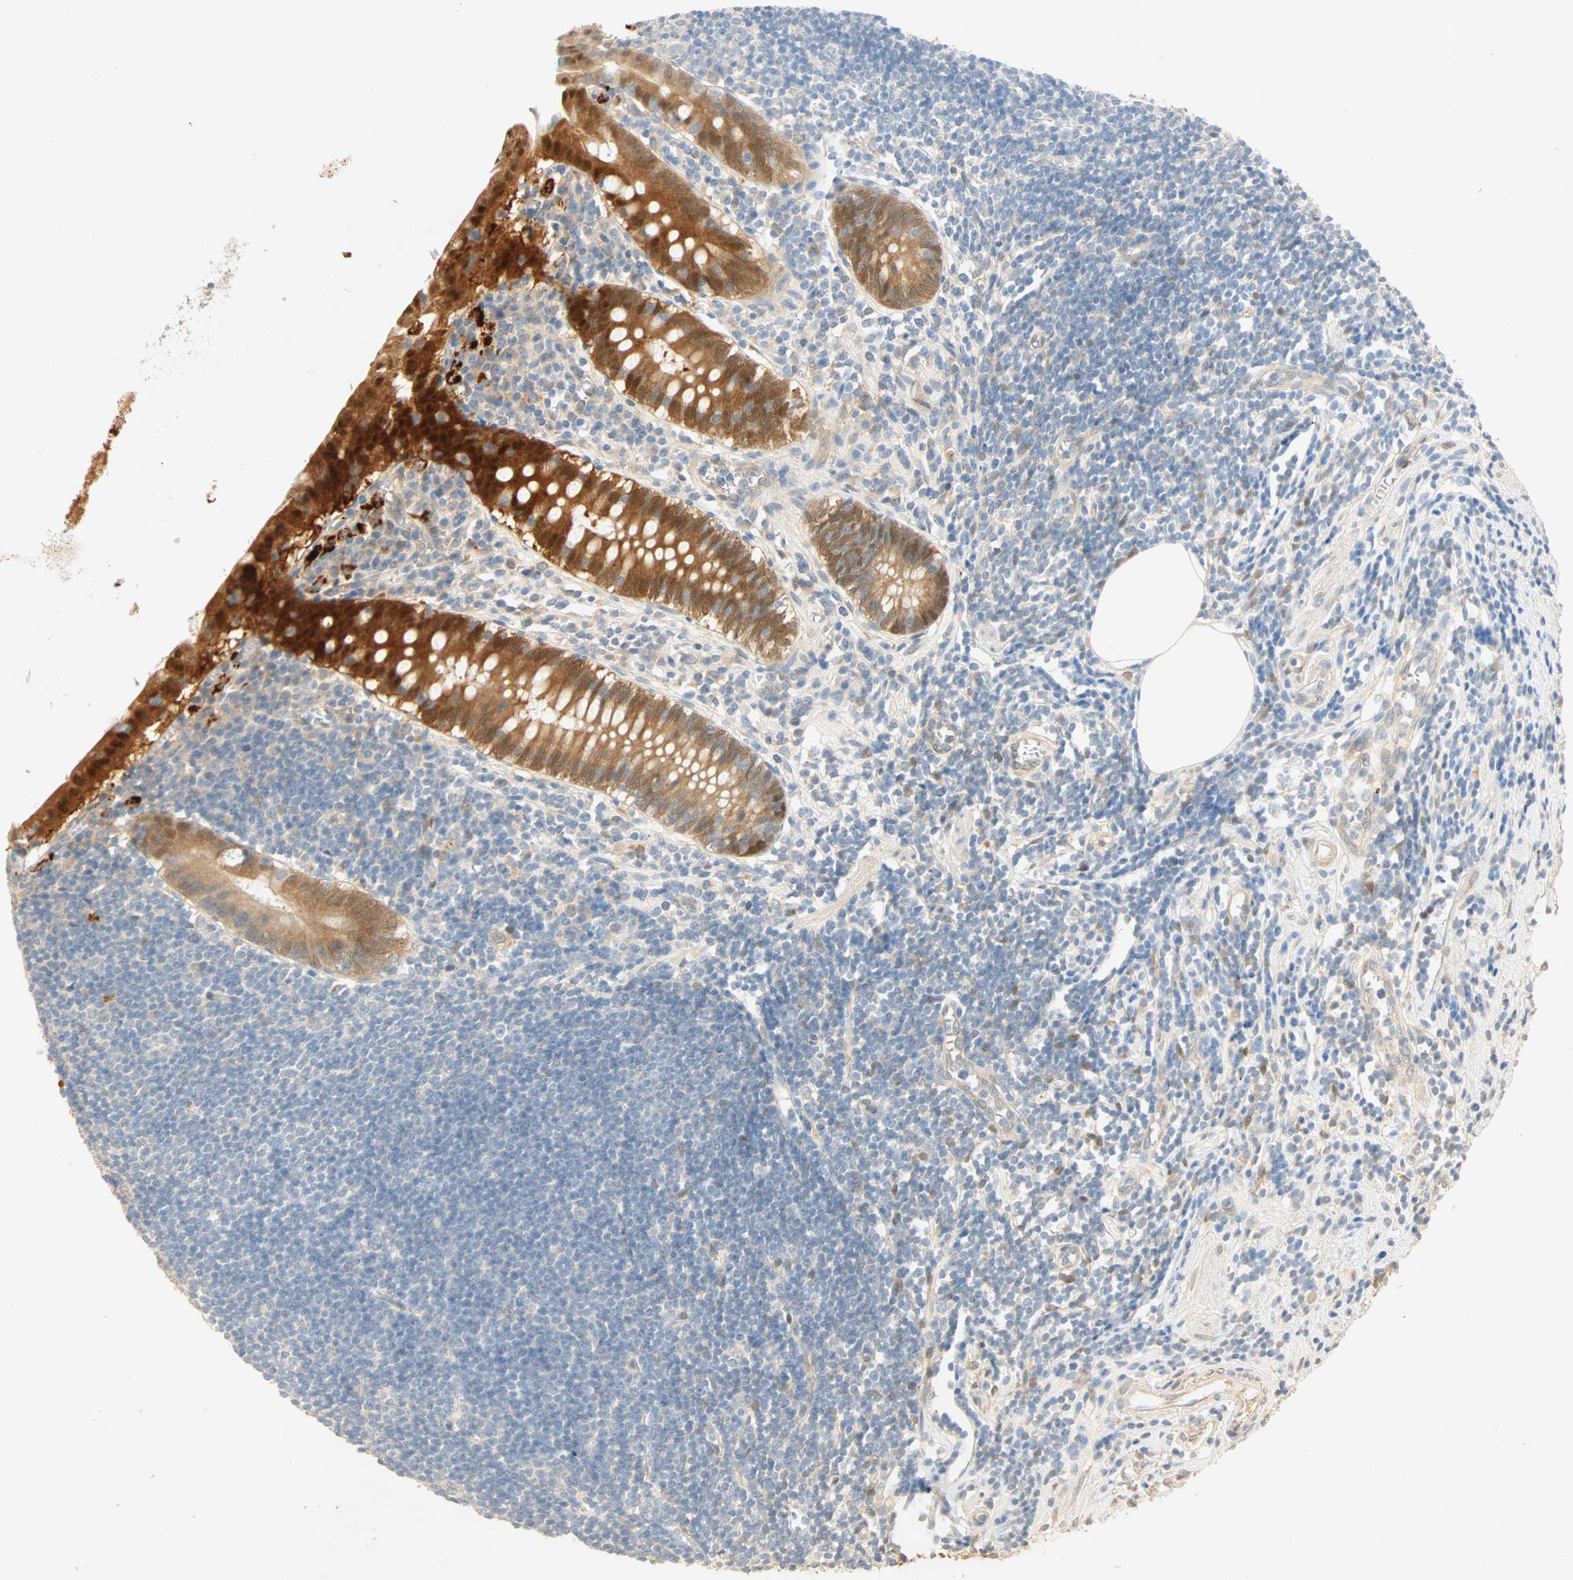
{"staining": {"intensity": "strong", "quantity": ">75%", "location": "cytoplasmic/membranous"}, "tissue": "appendix", "cell_type": "Glandular cells", "image_type": "normal", "snomed": [{"axis": "morphology", "description": "Normal tissue, NOS"}, {"axis": "topography", "description": "Appendix"}], "caption": "Appendix was stained to show a protein in brown. There is high levels of strong cytoplasmic/membranous positivity in approximately >75% of glandular cells.", "gene": "SELENBP1", "patient": {"sex": "female", "age": 50}}